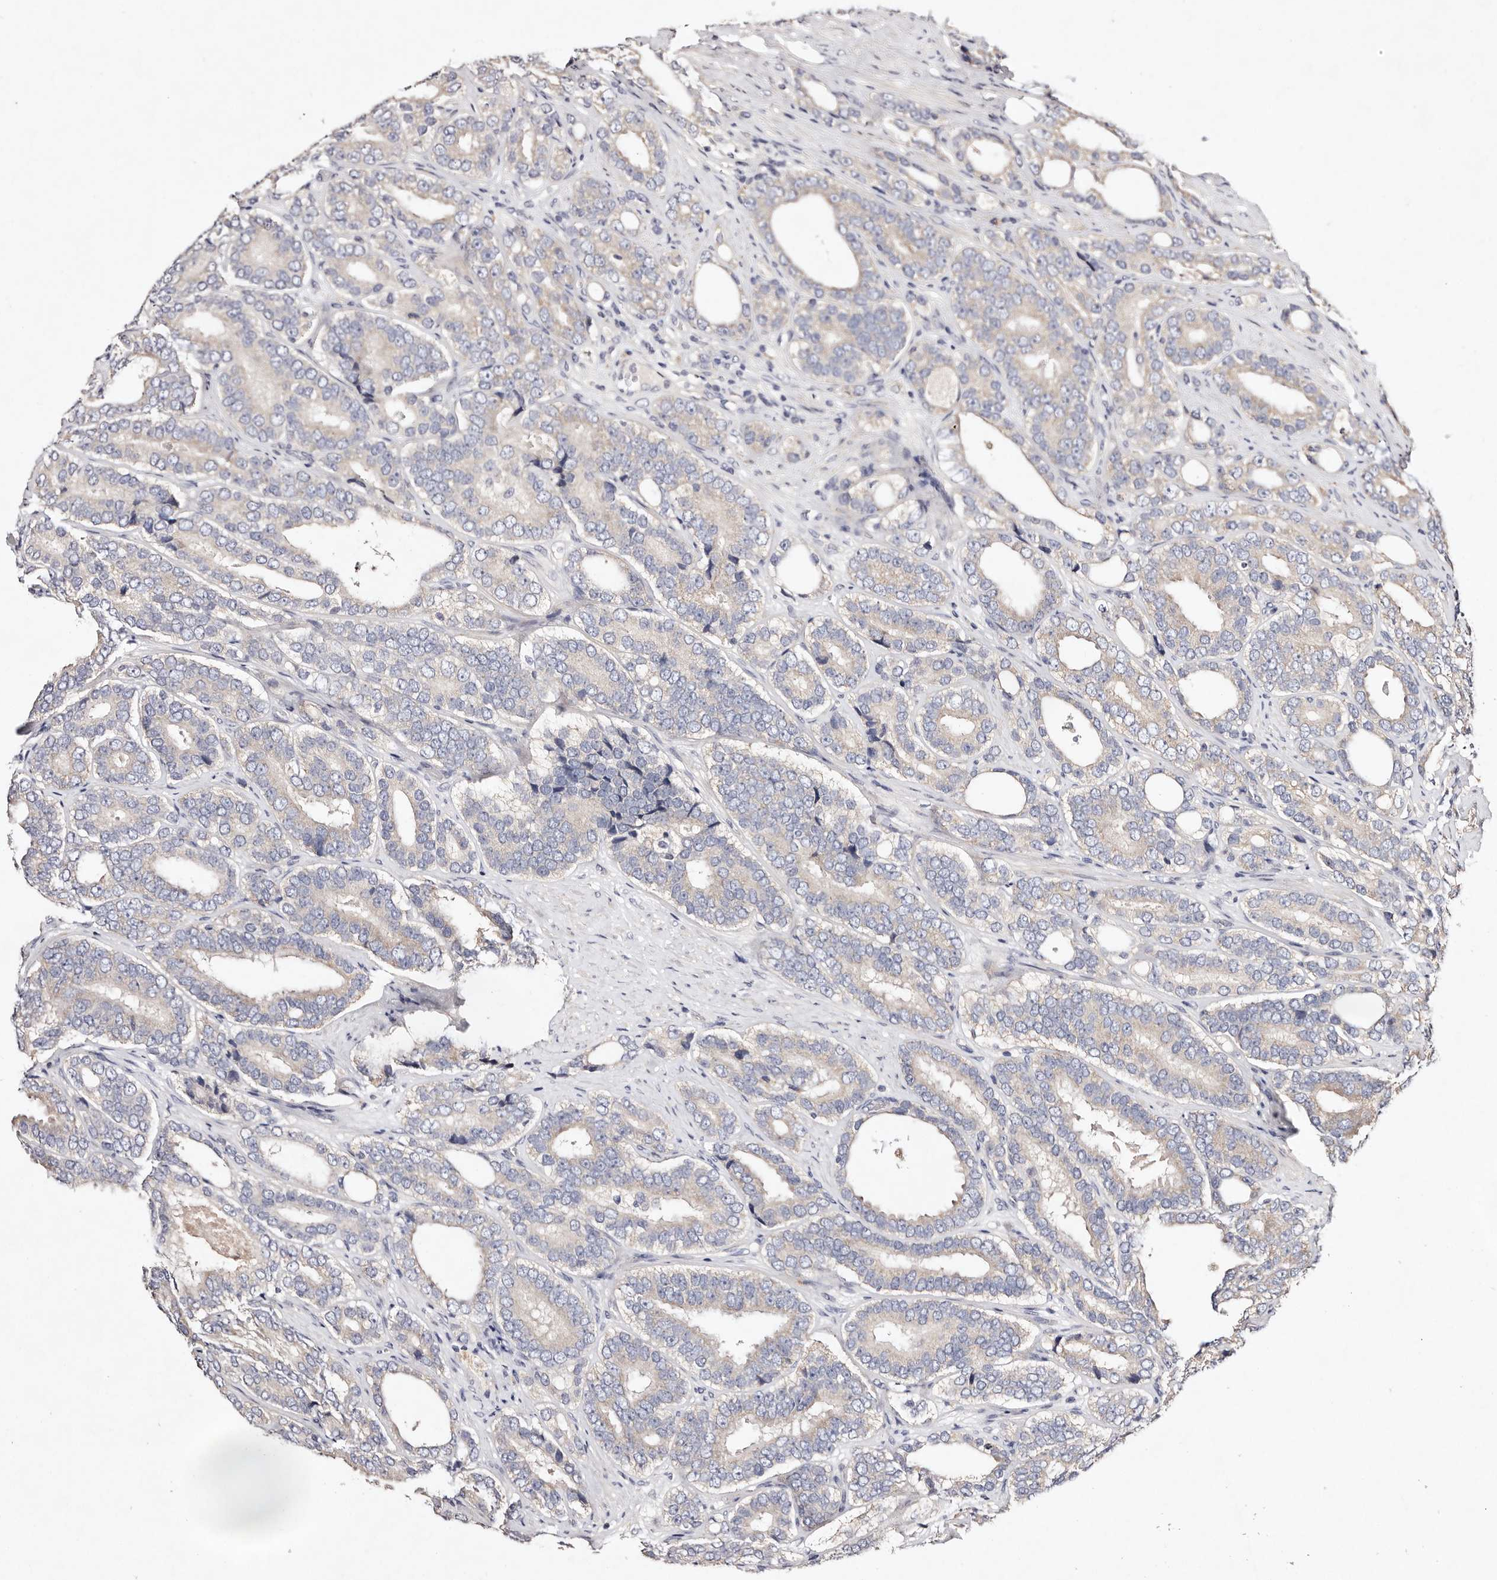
{"staining": {"intensity": "negative", "quantity": "none", "location": "none"}, "tissue": "prostate cancer", "cell_type": "Tumor cells", "image_type": "cancer", "snomed": [{"axis": "morphology", "description": "Adenocarcinoma, High grade"}, {"axis": "topography", "description": "Prostate"}], "caption": "The image reveals no staining of tumor cells in adenocarcinoma (high-grade) (prostate).", "gene": "TSC2", "patient": {"sex": "male", "age": 56}}